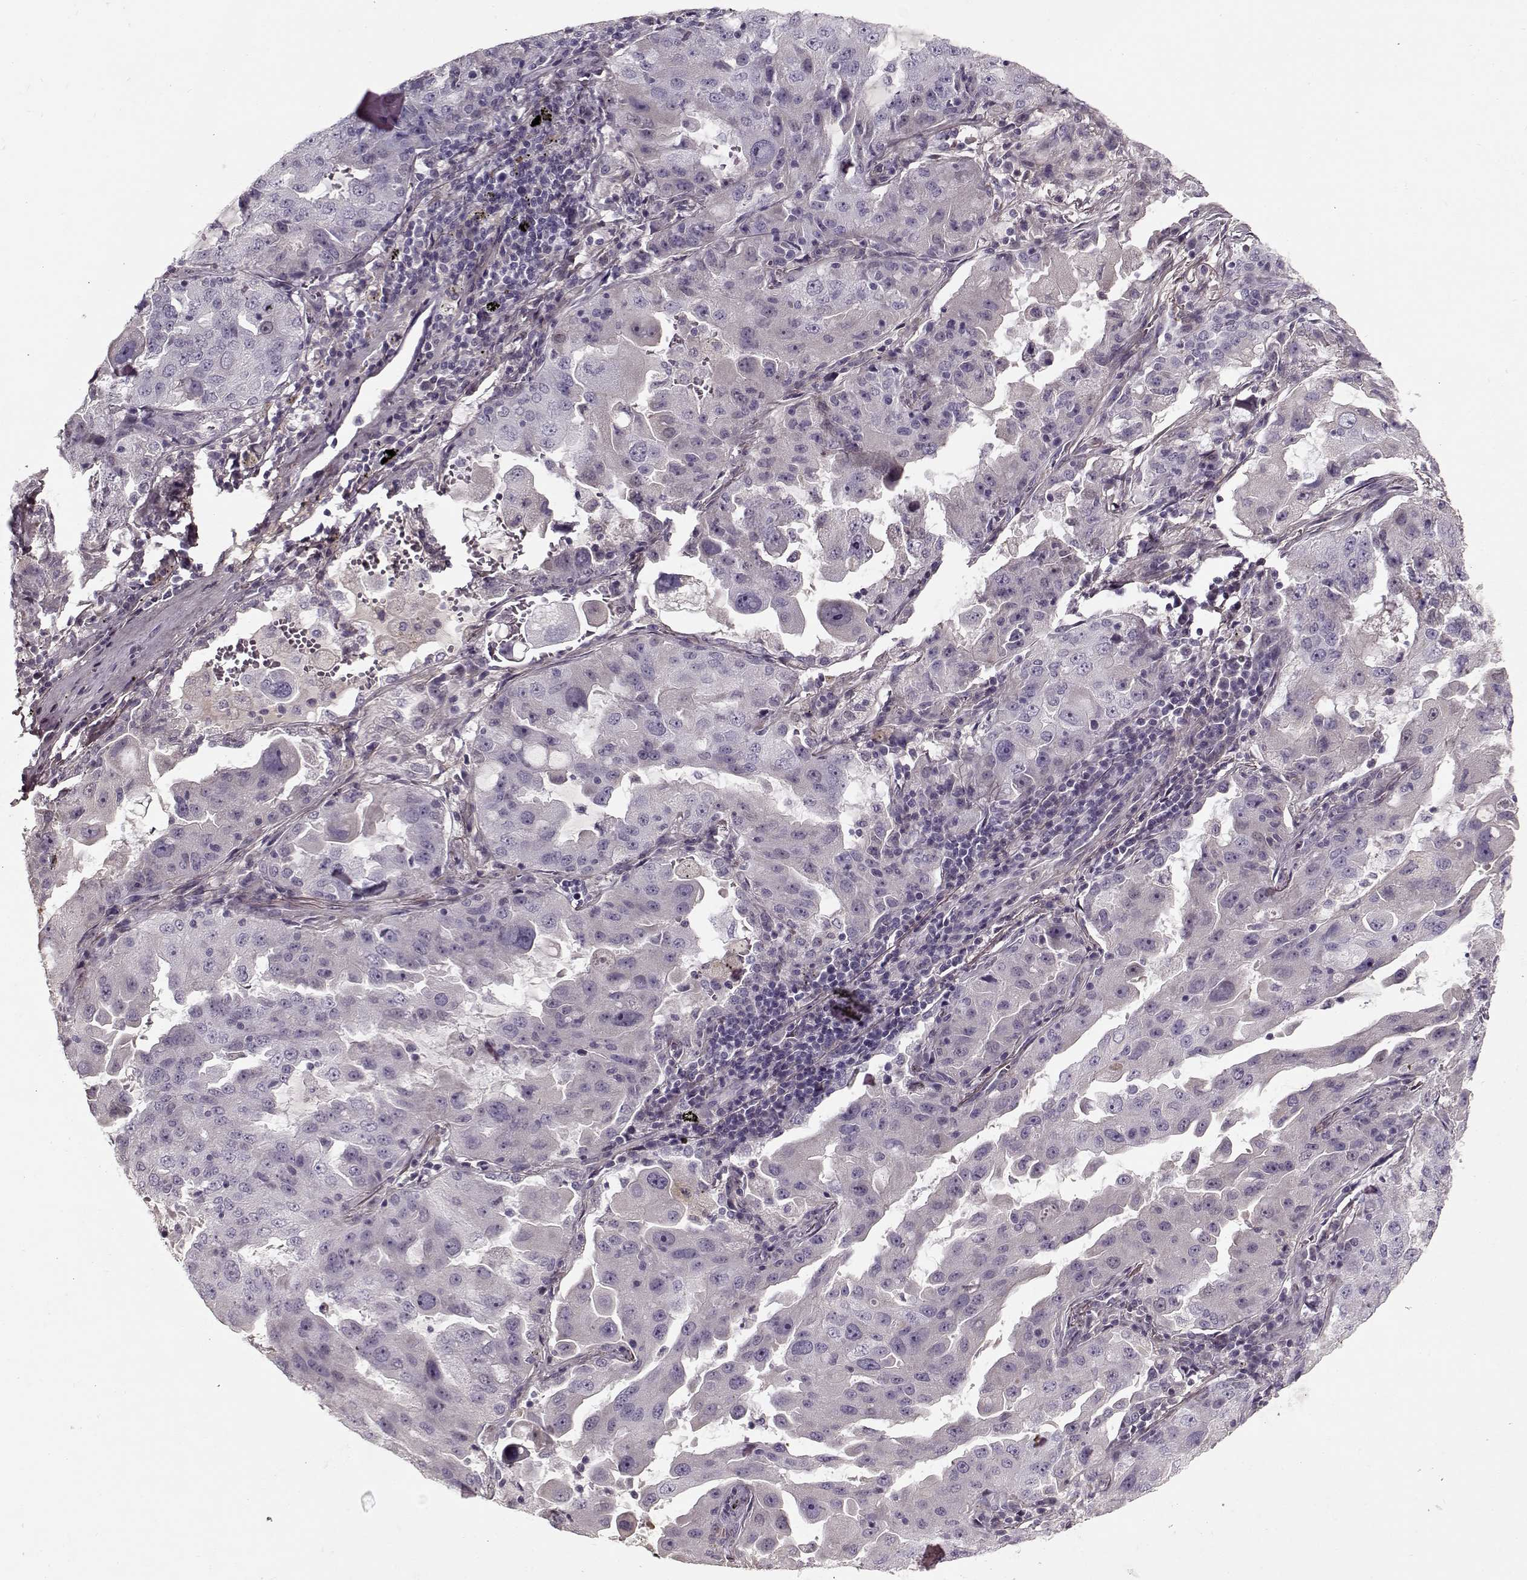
{"staining": {"intensity": "negative", "quantity": "none", "location": "none"}, "tissue": "lung cancer", "cell_type": "Tumor cells", "image_type": "cancer", "snomed": [{"axis": "morphology", "description": "Adenocarcinoma, NOS"}, {"axis": "topography", "description": "Lung"}], "caption": "DAB immunohistochemical staining of human lung adenocarcinoma shows no significant positivity in tumor cells. The staining is performed using DAB (3,3'-diaminobenzidine) brown chromogen with nuclei counter-stained in using hematoxylin.", "gene": "LUM", "patient": {"sex": "female", "age": 61}}